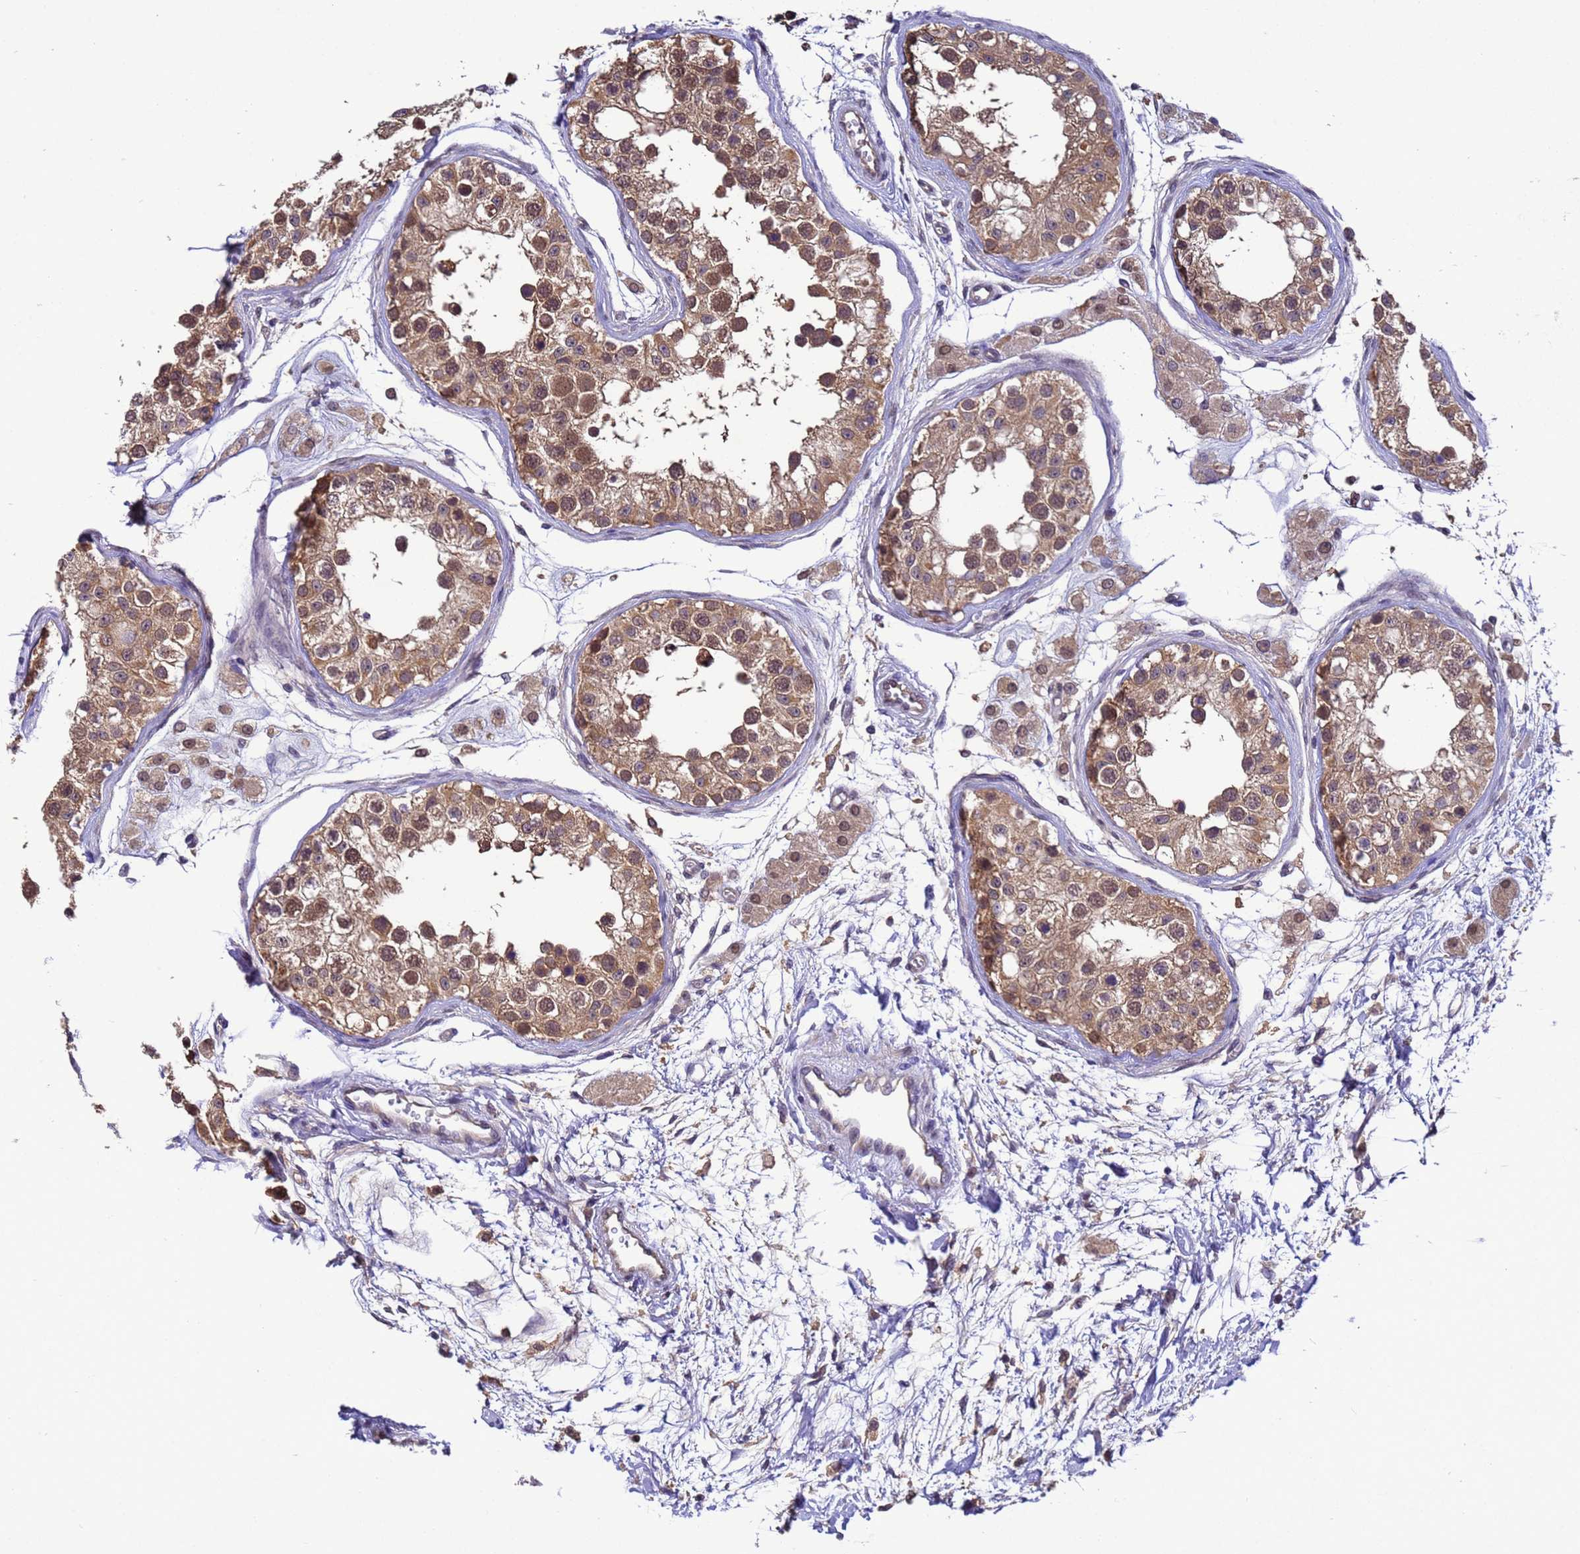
{"staining": {"intensity": "moderate", "quantity": ">75%", "location": "cytoplasmic/membranous,nuclear"}, "tissue": "testis", "cell_type": "Cells in seminiferous ducts", "image_type": "normal", "snomed": [{"axis": "morphology", "description": "Normal tissue, NOS"}, {"axis": "morphology", "description": "Adenocarcinoma, metastatic, NOS"}, {"axis": "topography", "description": "Testis"}], "caption": "DAB immunohistochemical staining of unremarkable human testis reveals moderate cytoplasmic/membranous,nuclear protein expression in about >75% of cells in seminiferous ducts.", "gene": "ZFP69B", "patient": {"sex": "male", "age": 26}}